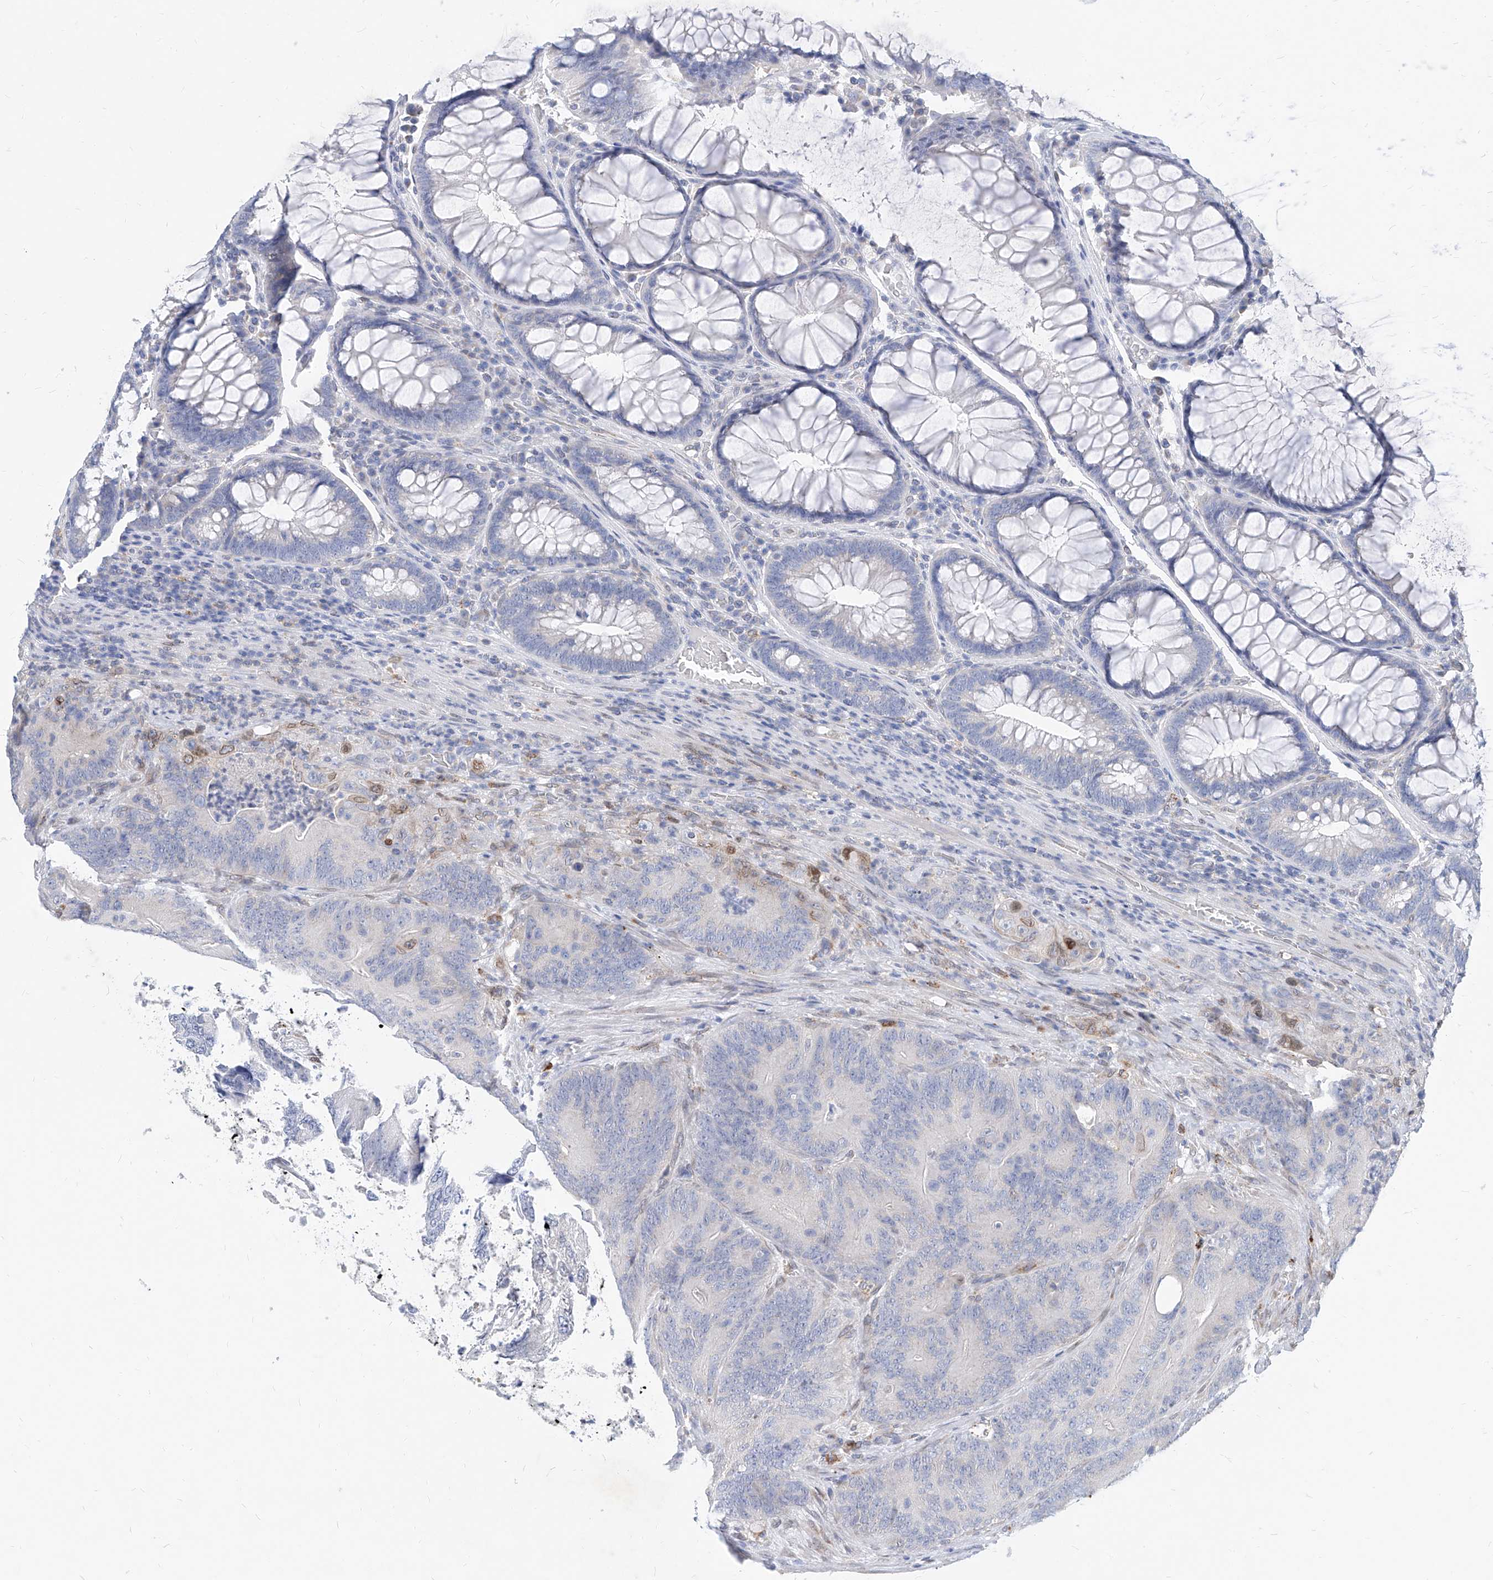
{"staining": {"intensity": "negative", "quantity": "none", "location": "none"}, "tissue": "colorectal cancer", "cell_type": "Tumor cells", "image_type": "cancer", "snomed": [{"axis": "morphology", "description": "Normal tissue, NOS"}, {"axis": "topography", "description": "Colon"}], "caption": "Tumor cells are negative for brown protein staining in colorectal cancer.", "gene": "MX2", "patient": {"sex": "female", "age": 82}}